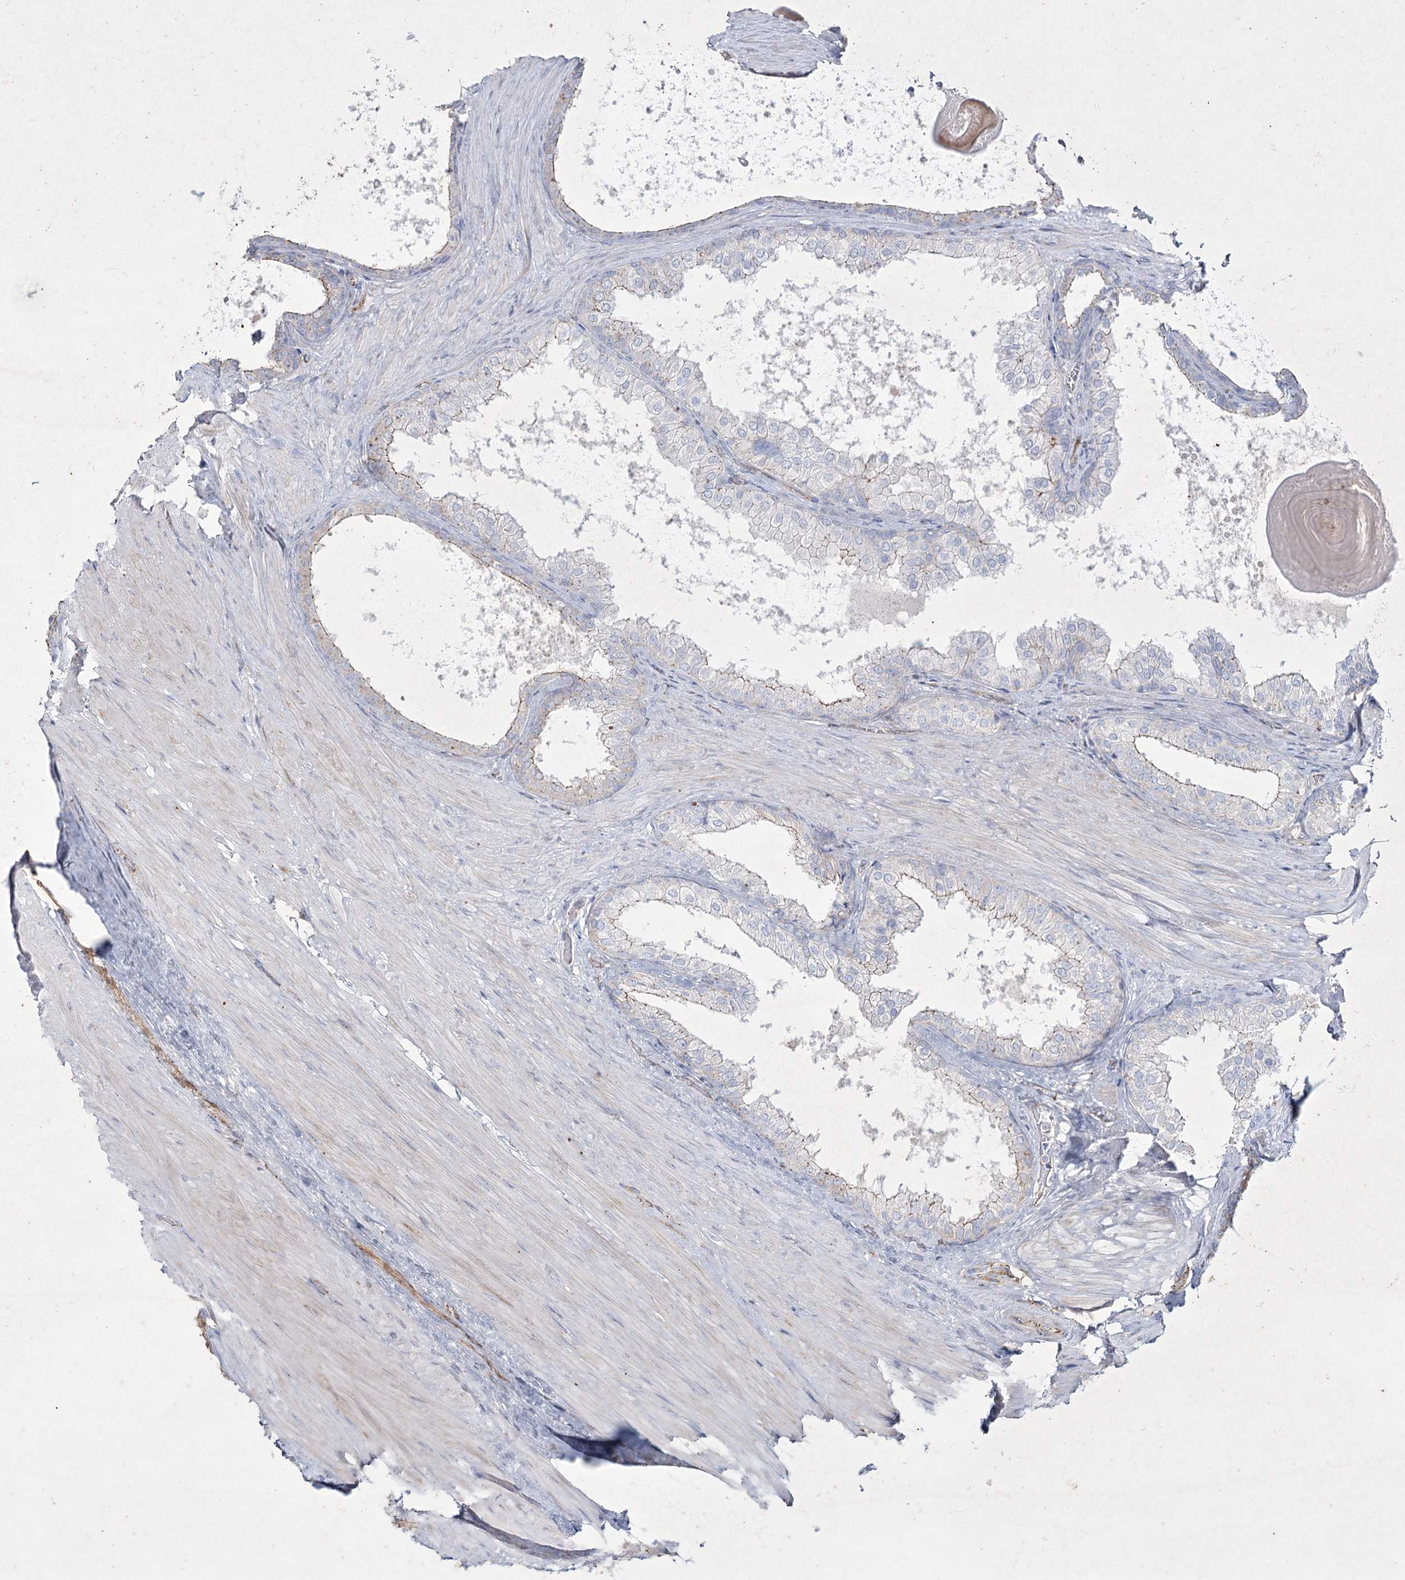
{"staining": {"intensity": "weak", "quantity": ">75%", "location": "cytoplasmic/membranous"}, "tissue": "prostate cancer", "cell_type": "Tumor cells", "image_type": "cancer", "snomed": [{"axis": "morphology", "description": "Adenocarcinoma, High grade"}, {"axis": "topography", "description": "Prostate"}], "caption": "Immunohistochemical staining of human adenocarcinoma (high-grade) (prostate) exhibits low levels of weak cytoplasmic/membranous protein expression in approximately >75% of tumor cells. (Brightfield microscopy of DAB IHC at high magnification).", "gene": "LDLRAD3", "patient": {"sex": "male", "age": 65}}